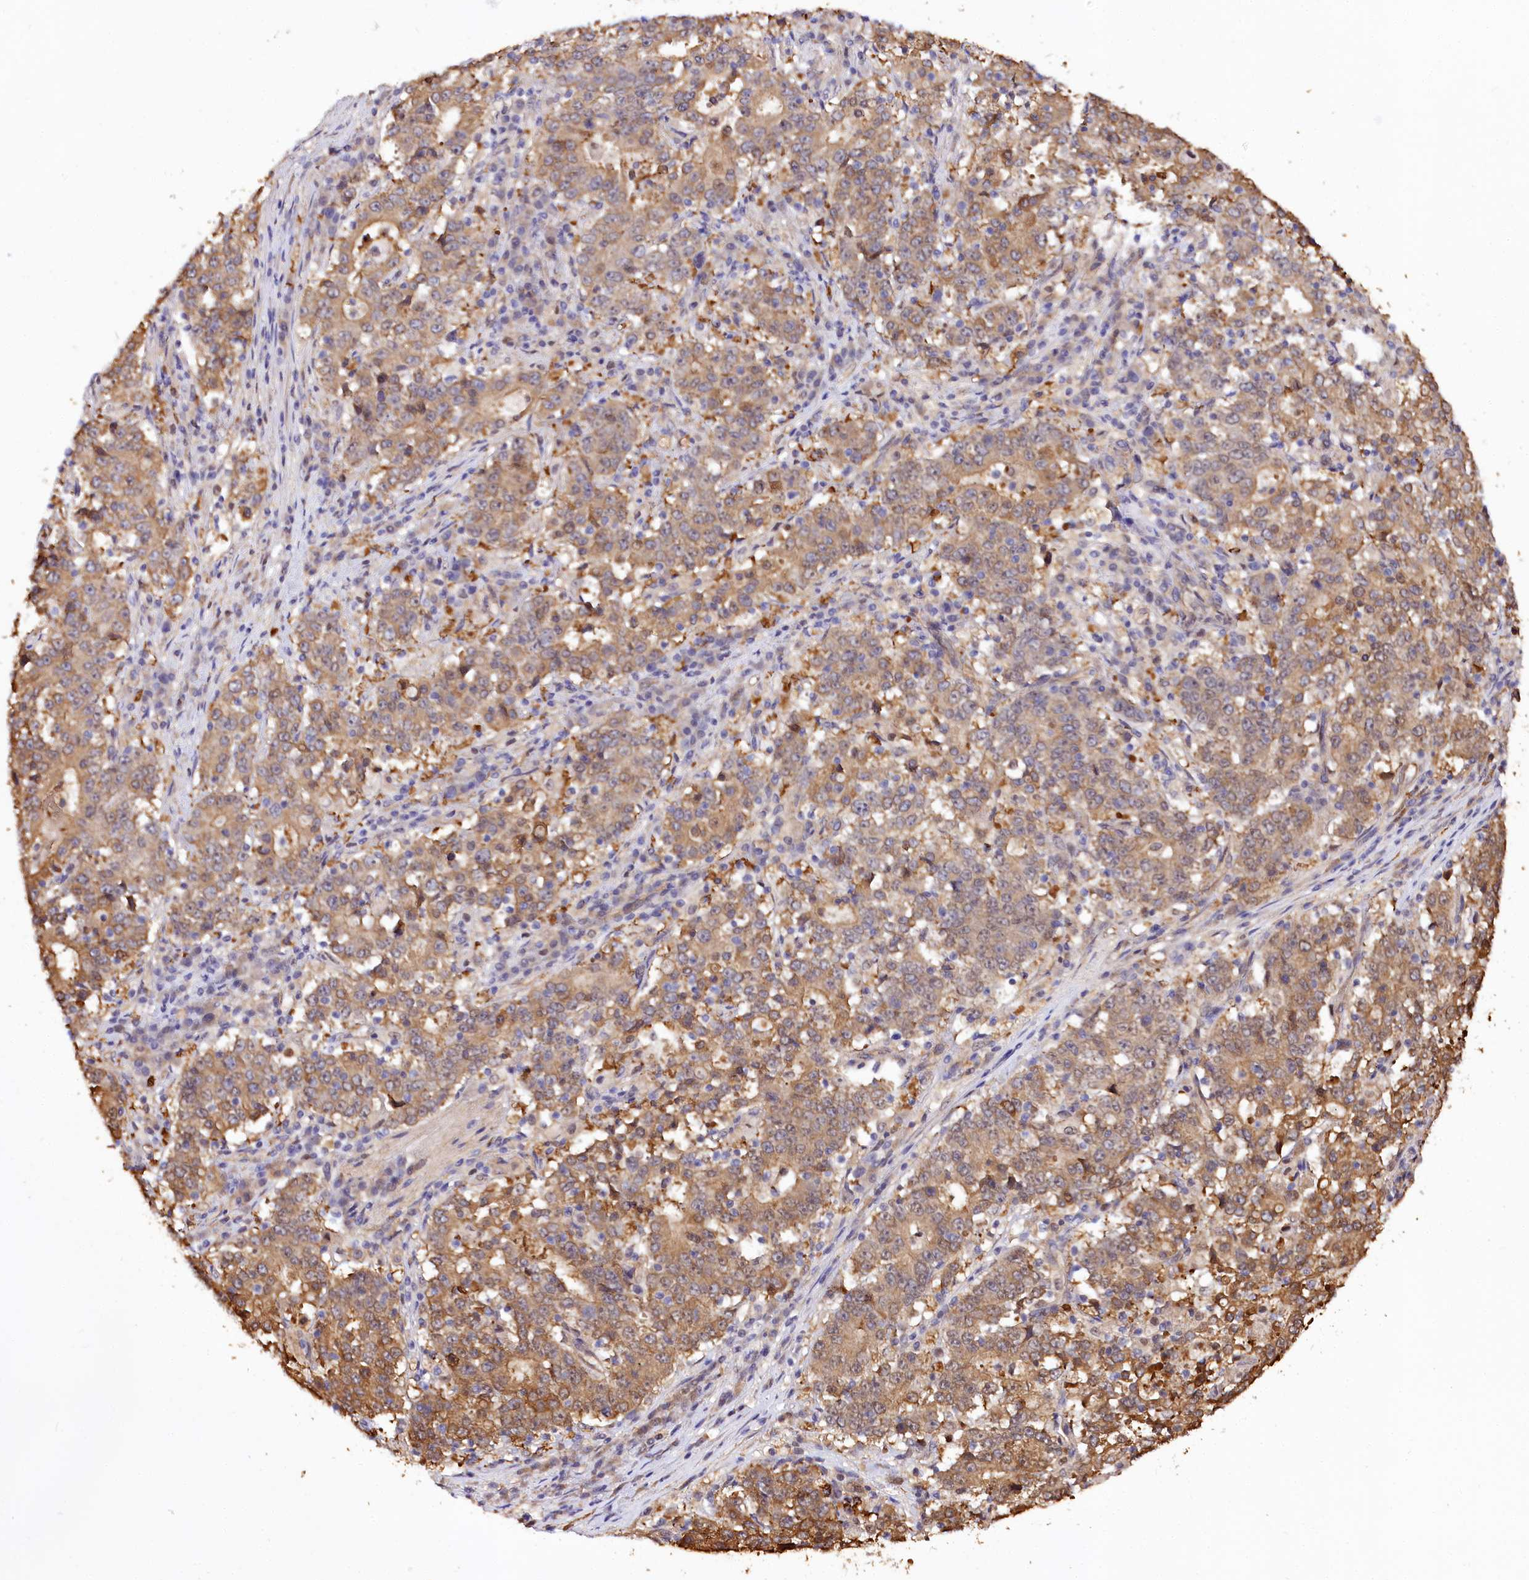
{"staining": {"intensity": "moderate", "quantity": ">75%", "location": "cytoplasmic/membranous"}, "tissue": "stomach cancer", "cell_type": "Tumor cells", "image_type": "cancer", "snomed": [{"axis": "morphology", "description": "Adenocarcinoma, NOS"}, {"axis": "topography", "description": "Stomach"}], "caption": "Stomach cancer (adenocarcinoma) stained with DAB (3,3'-diaminobenzidine) IHC reveals medium levels of moderate cytoplasmic/membranous positivity in approximately >75% of tumor cells.", "gene": "GNL3L", "patient": {"sex": "male", "age": 59}}